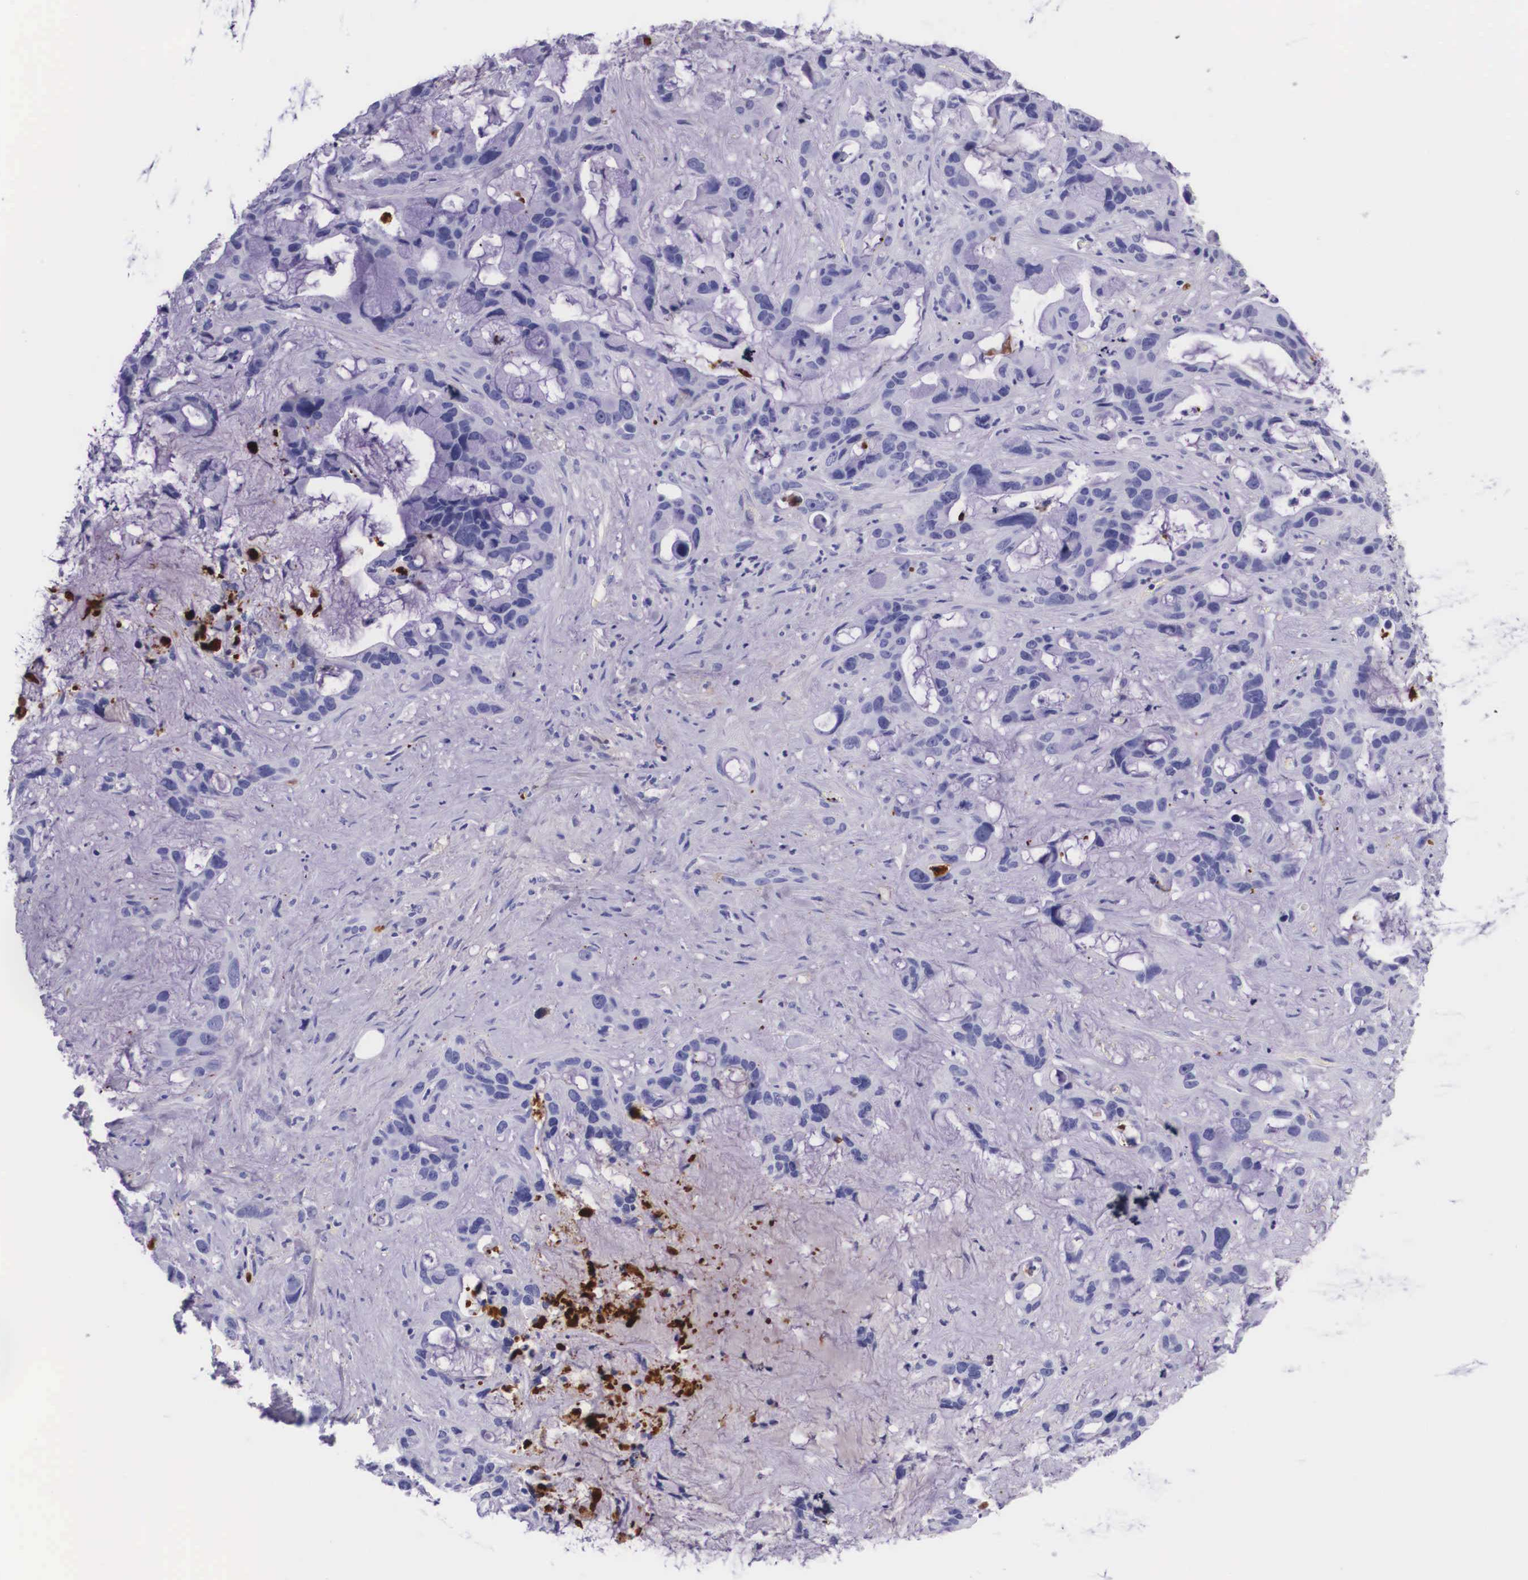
{"staining": {"intensity": "negative", "quantity": "none", "location": "none"}, "tissue": "liver cancer", "cell_type": "Tumor cells", "image_type": "cancer", "snomed": [{"axis": "morphology", "description": "Cholangiocarcinoma"}, {"axis": "topography", "description": "Liver"}], "caption": "This is an immunohistochemistry image of human liver cancer (cholangiocarcinoma). There is no expression in tumor cells.", "gene": "PLG", "patient": {"sex": "female", "age": 65}}